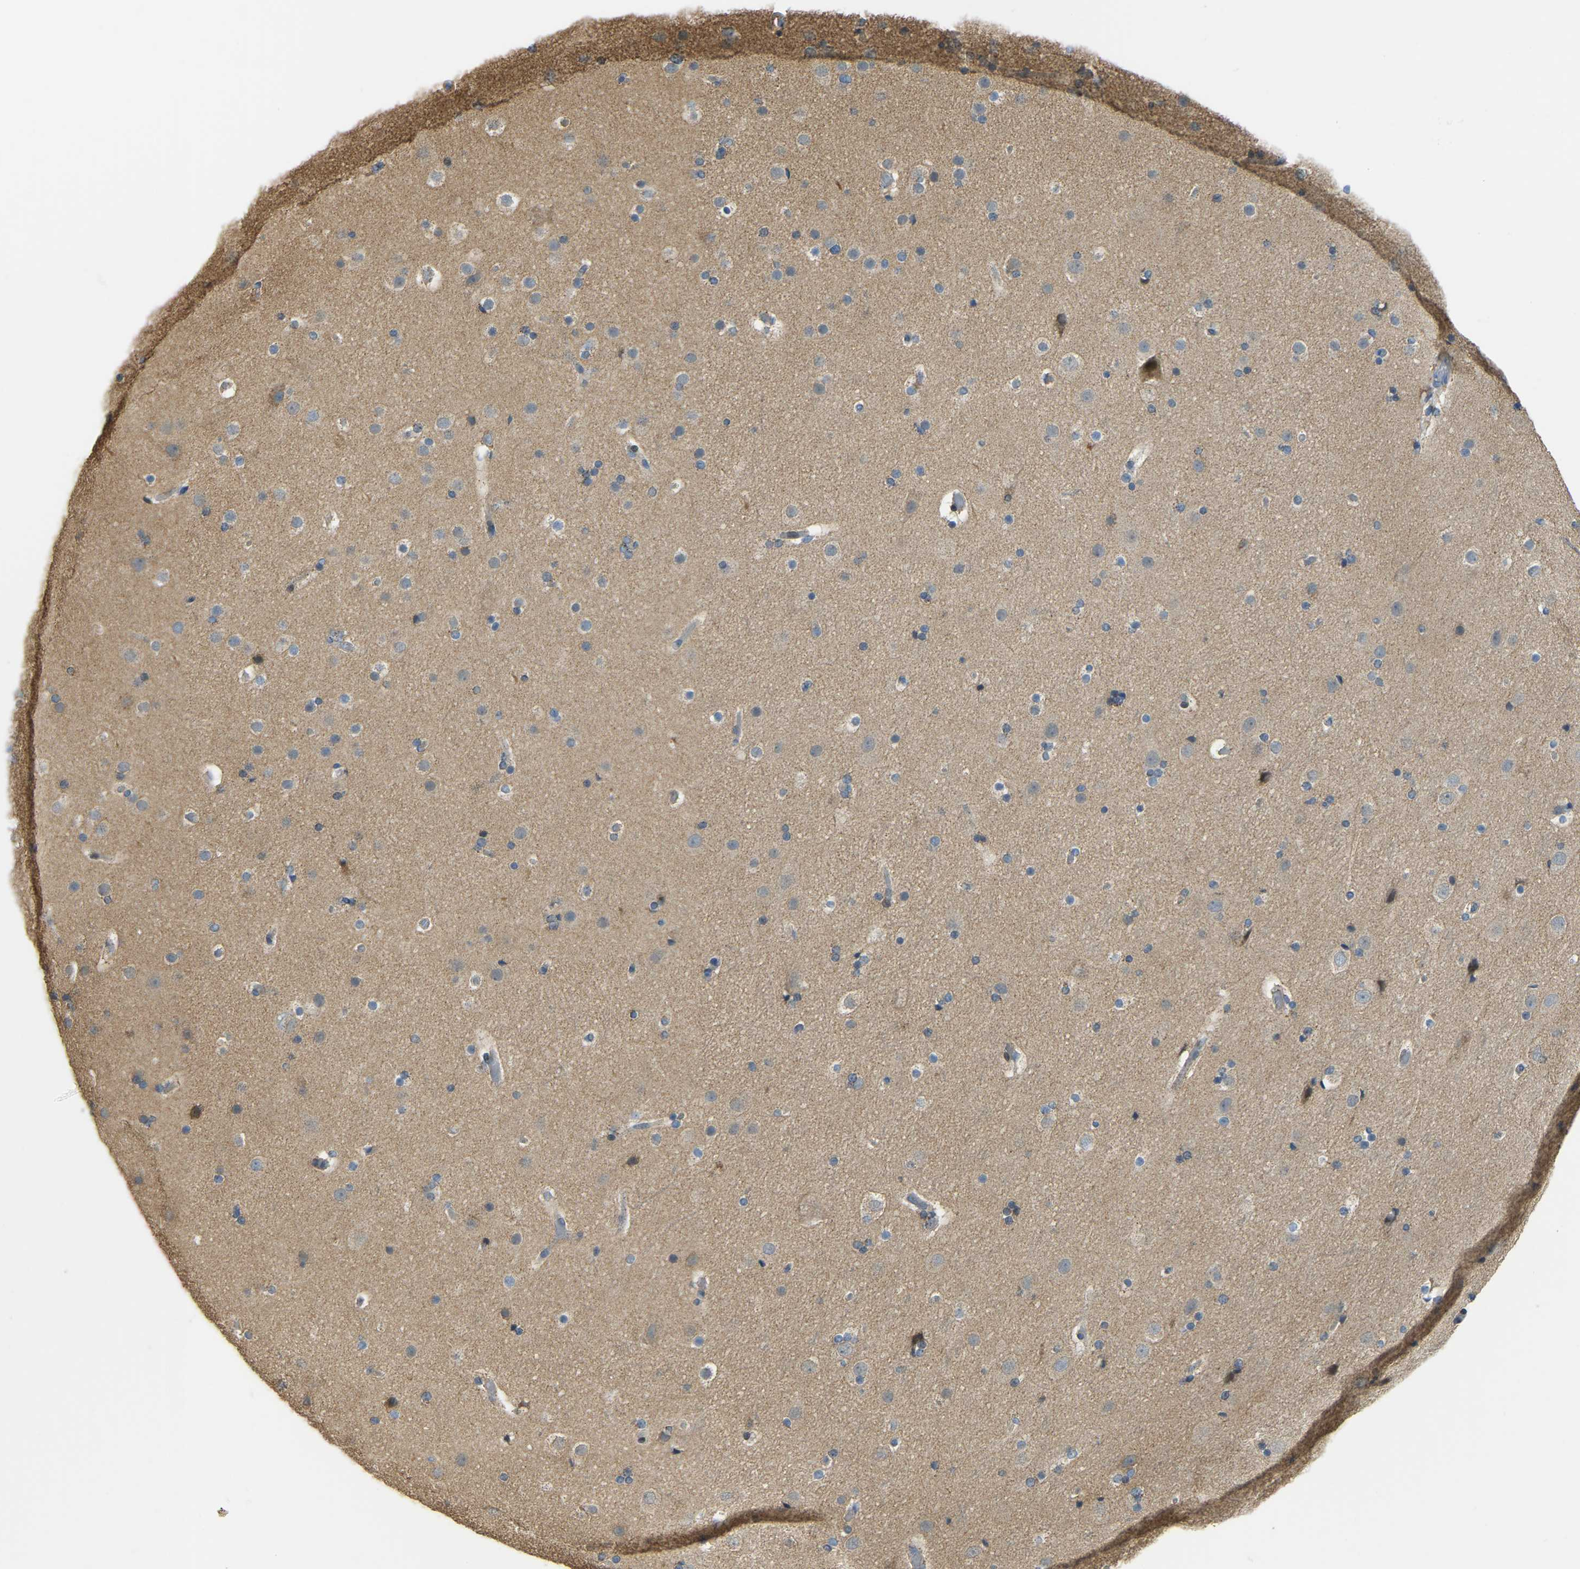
{"staining": {"intensity": "negative", "quantity": "none", "location": "none"}, "tissue": "cerebral cortex", "cell_type": "Endothelial cells", "image_type": "normal", "snomed": [{"axis": "morphology", "description": "Normal tissue, NOS"}, {"axis": "topography", "description": "Cerebral cortex"}], "caption": "Cerebral cortex stained for a protein using immunohistochemistry displays no staining endothelial cells.", "gene": "PSMD7", "patient": {"sex": "male", "age": 57}}